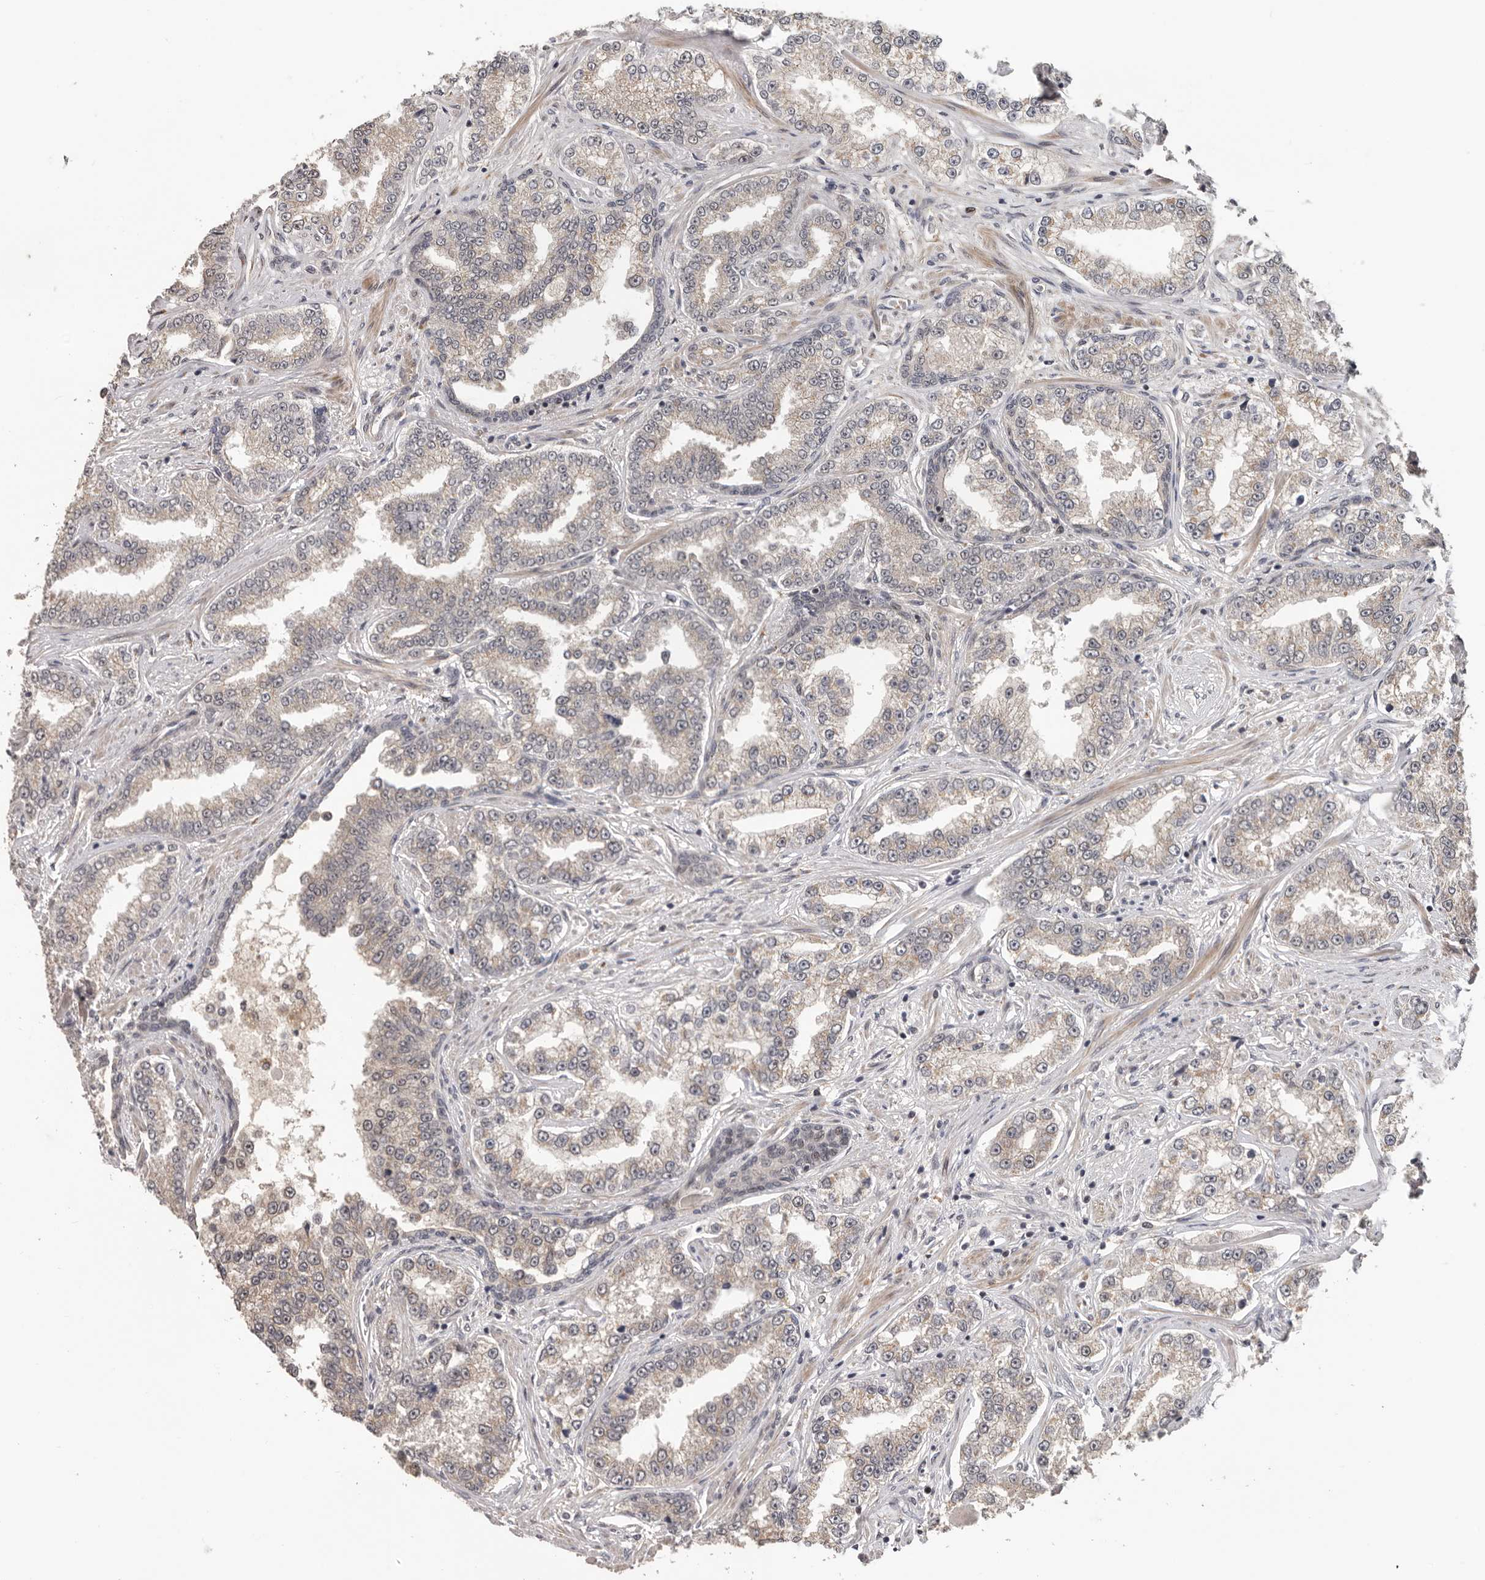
{"staining": {"intensity": "negative", "quantity": "none", "location": "none"}, "tissue": "prostate cancer", "cell_type": "Tumor cells", "image_type": "cancer", "snomed": [{"axis": "morphology", "description": "Normal tissue, NOS"}, {"axis": "morphology", "description": "Adenocarcinoma, High grade"}, {"axis": "topography", "description": "Prostate"}], "caption": "There is no significant staining in tumor cells of prostate cancer.", "gene": "HENMT1", "patient": {"sex": "male", "age": 83}}